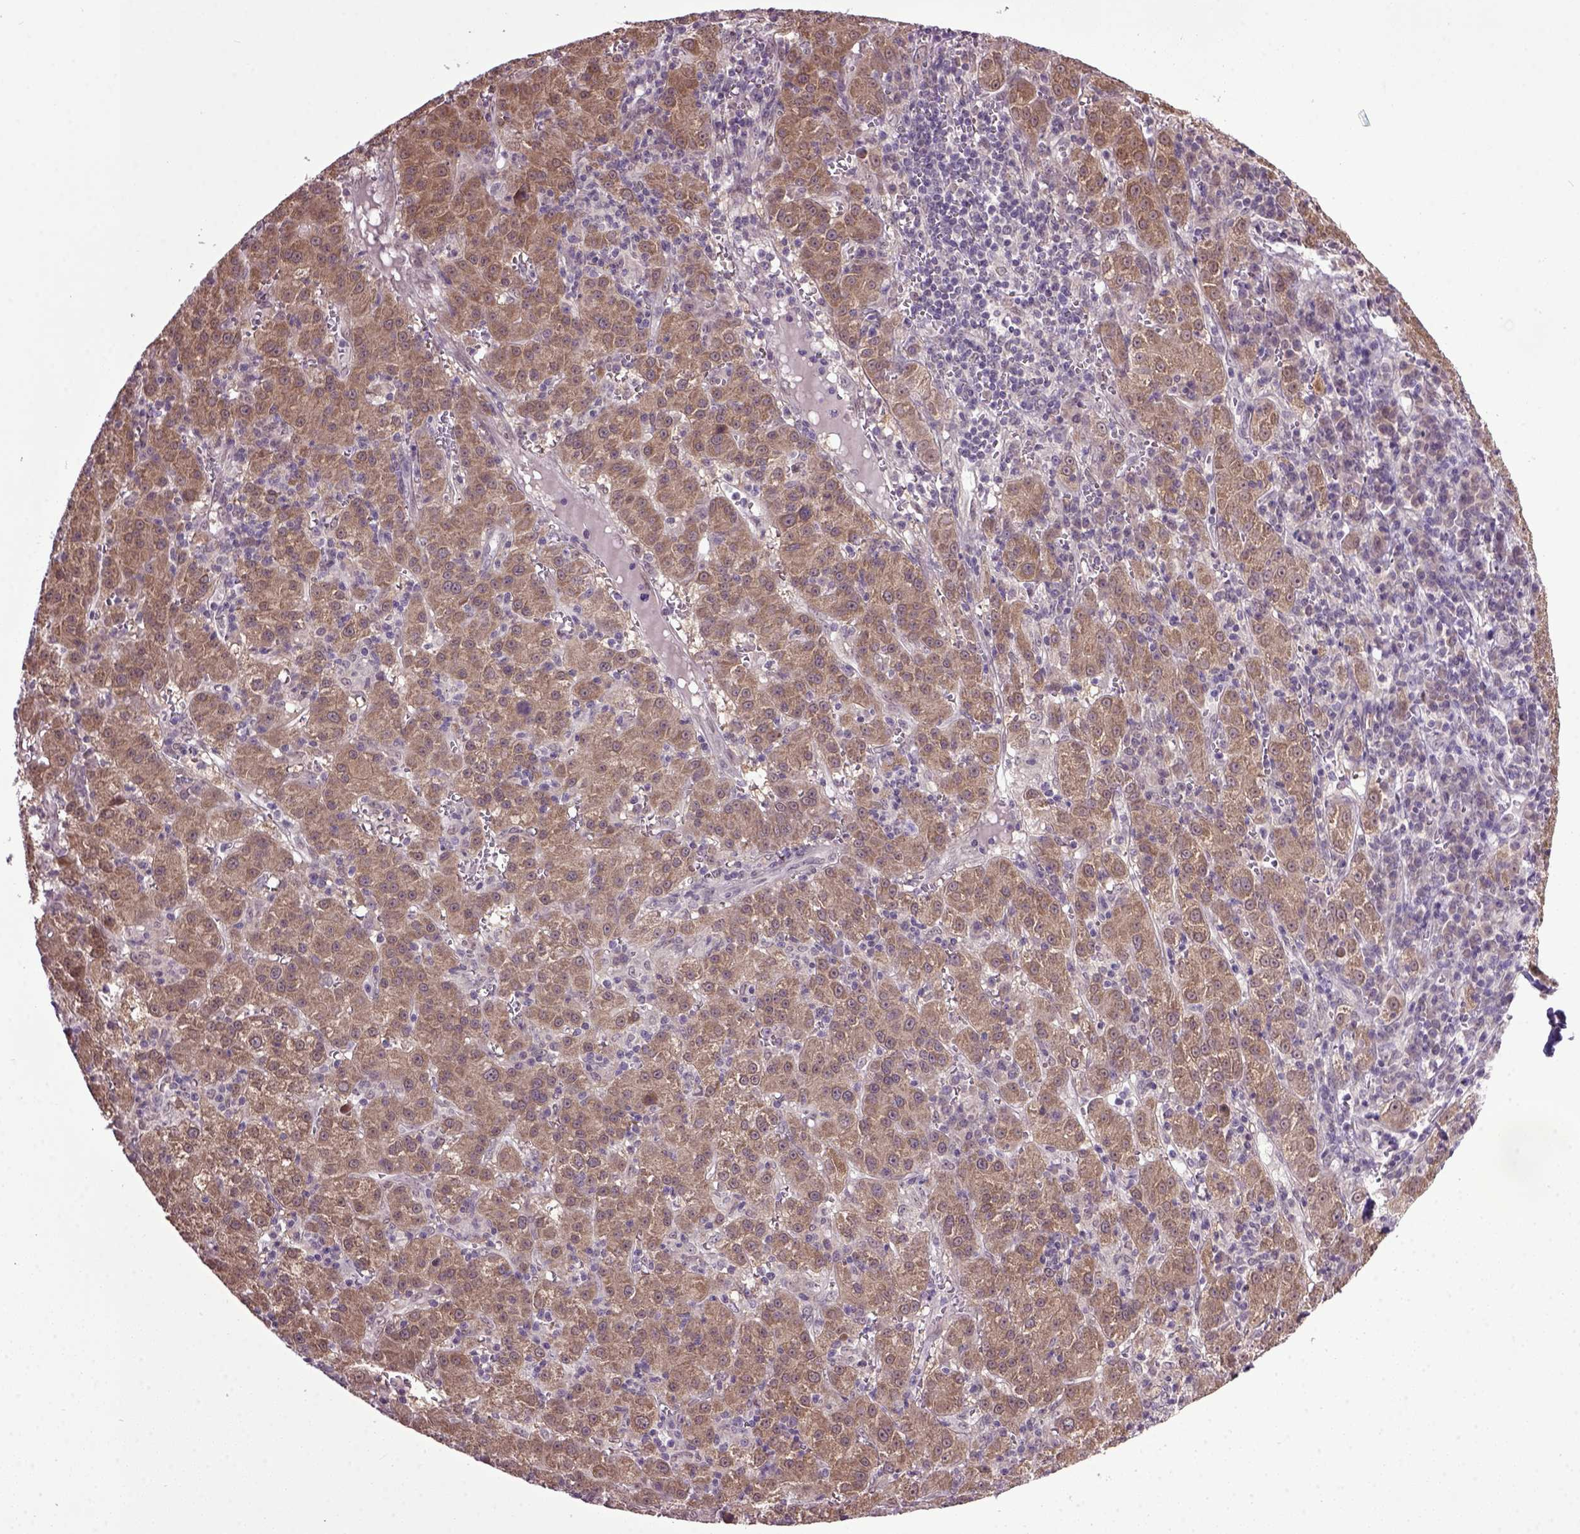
{"staining": {"intensity": "moderate", "quantity": ">75%", "location": "cytoplasmic/membranous"}, "tissue": "liver cancer", "cell_type": "Tumor cells", "image_type": "cancer", "snomed": [{"axis": "morphology", "description": "Carcinoma, Hepatocellular, NOS"}, {"axis": "topography", "description": "Liver"}], "caption": "Tumor cells show medium levels of moderate cytoplasmic/membranous staining in approximately >75% of cells in liver cancer (hepatocellular carcinoma). The protein of interest is shown in brown color, while the nuclei are stained blue.", "gene": "RAB43", "patient": {"sex": "female", "age": 60}}